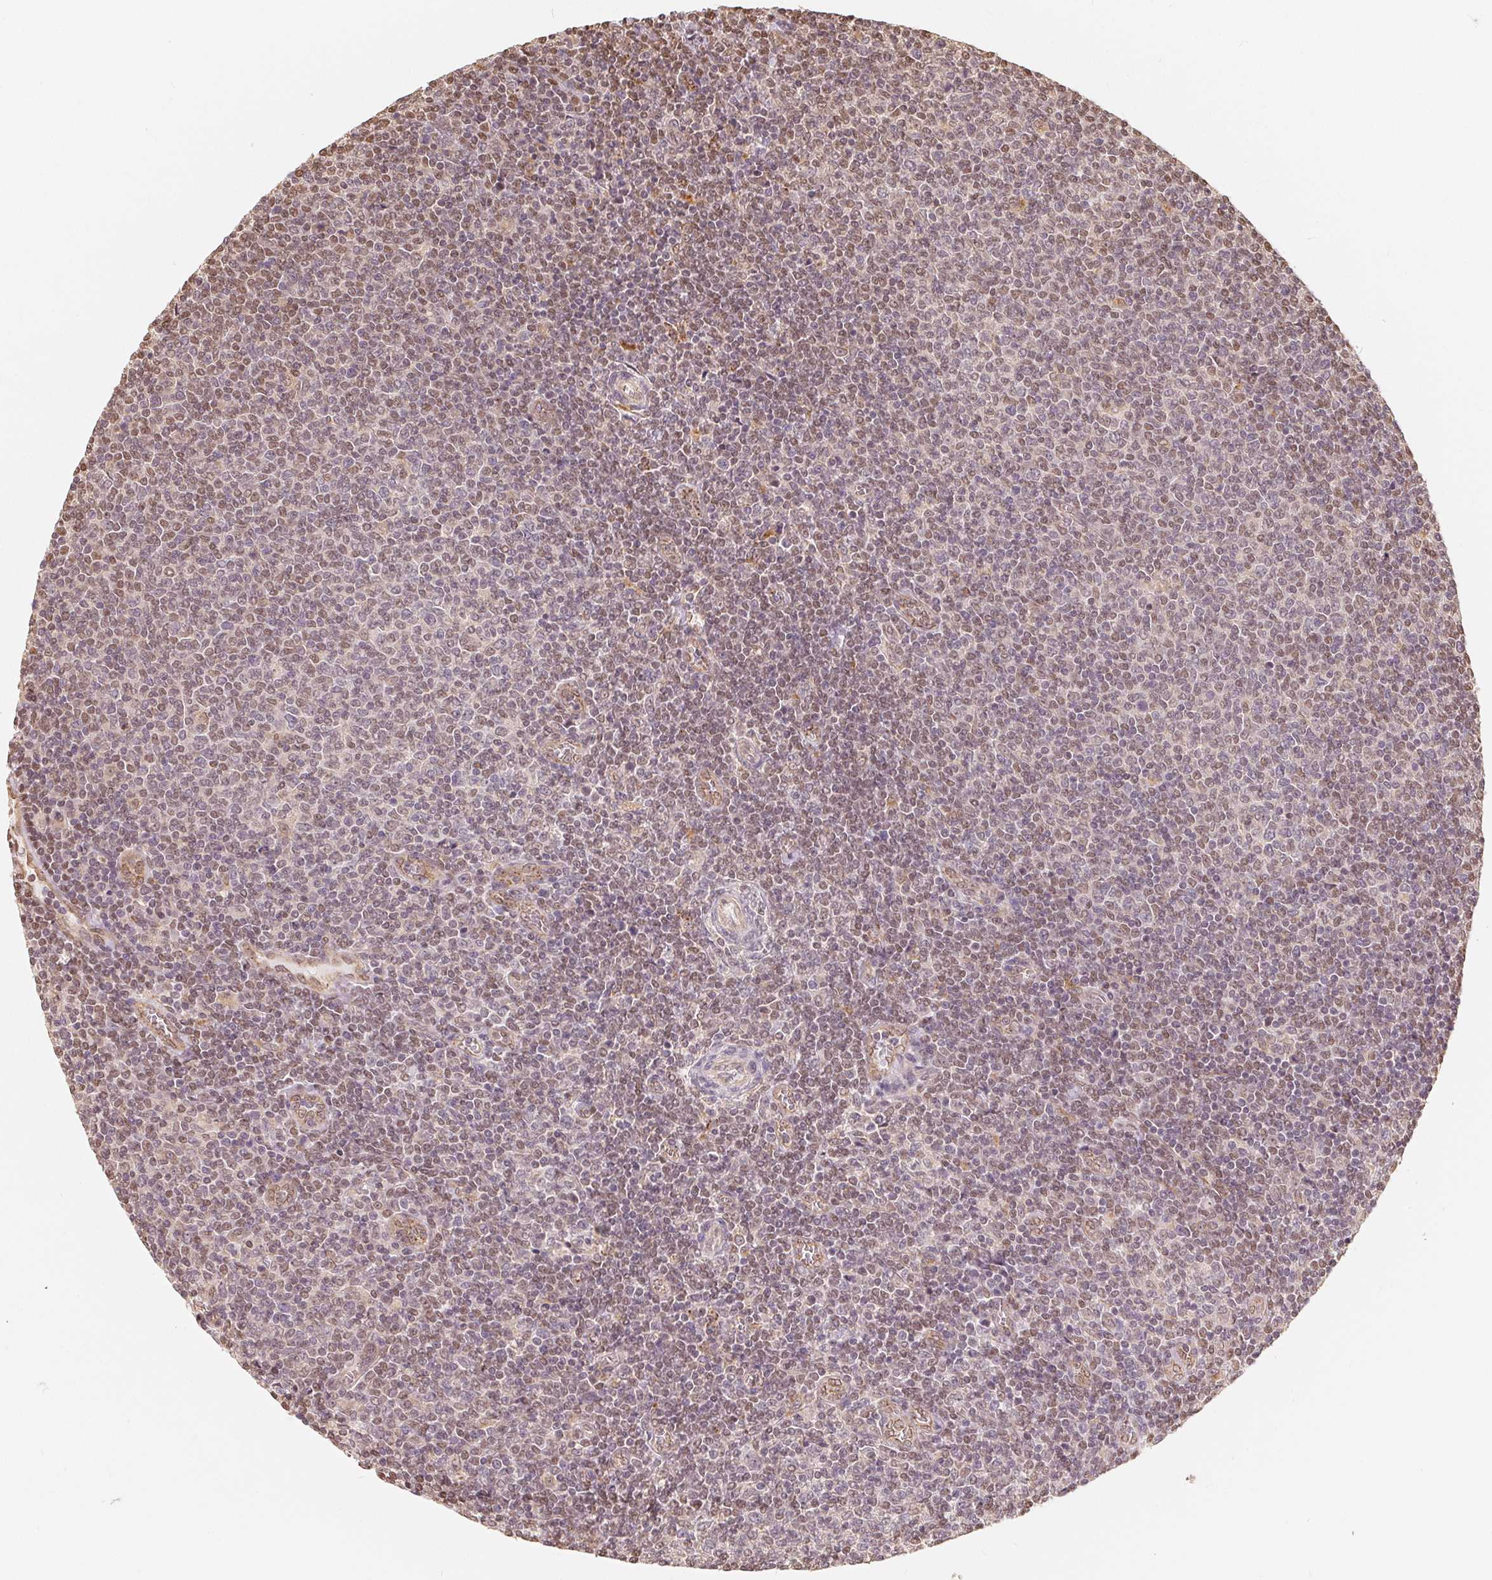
{"staining": {"intensity": "moderate", "quantity": "25%-75%", "location": "nuclear"}, "tissue": "lymphoma", "cell_type": "Tumor cells", "image_type": "cancer", "snomed": [{"axis": "morphology", "description": "Malignant lymphoma, non-Hodgkin's type, Low grade"}, {"axis": "topography", "description": "Lymph node"}], "caption": "Protein expression analysis of human lymphoma reveals moderate nuclear expression in about 25%-75% of tumor cells. Nuclei are stained in blue.", "gene": "GUSB", "patient": {"sex": "male", "age": 52}}